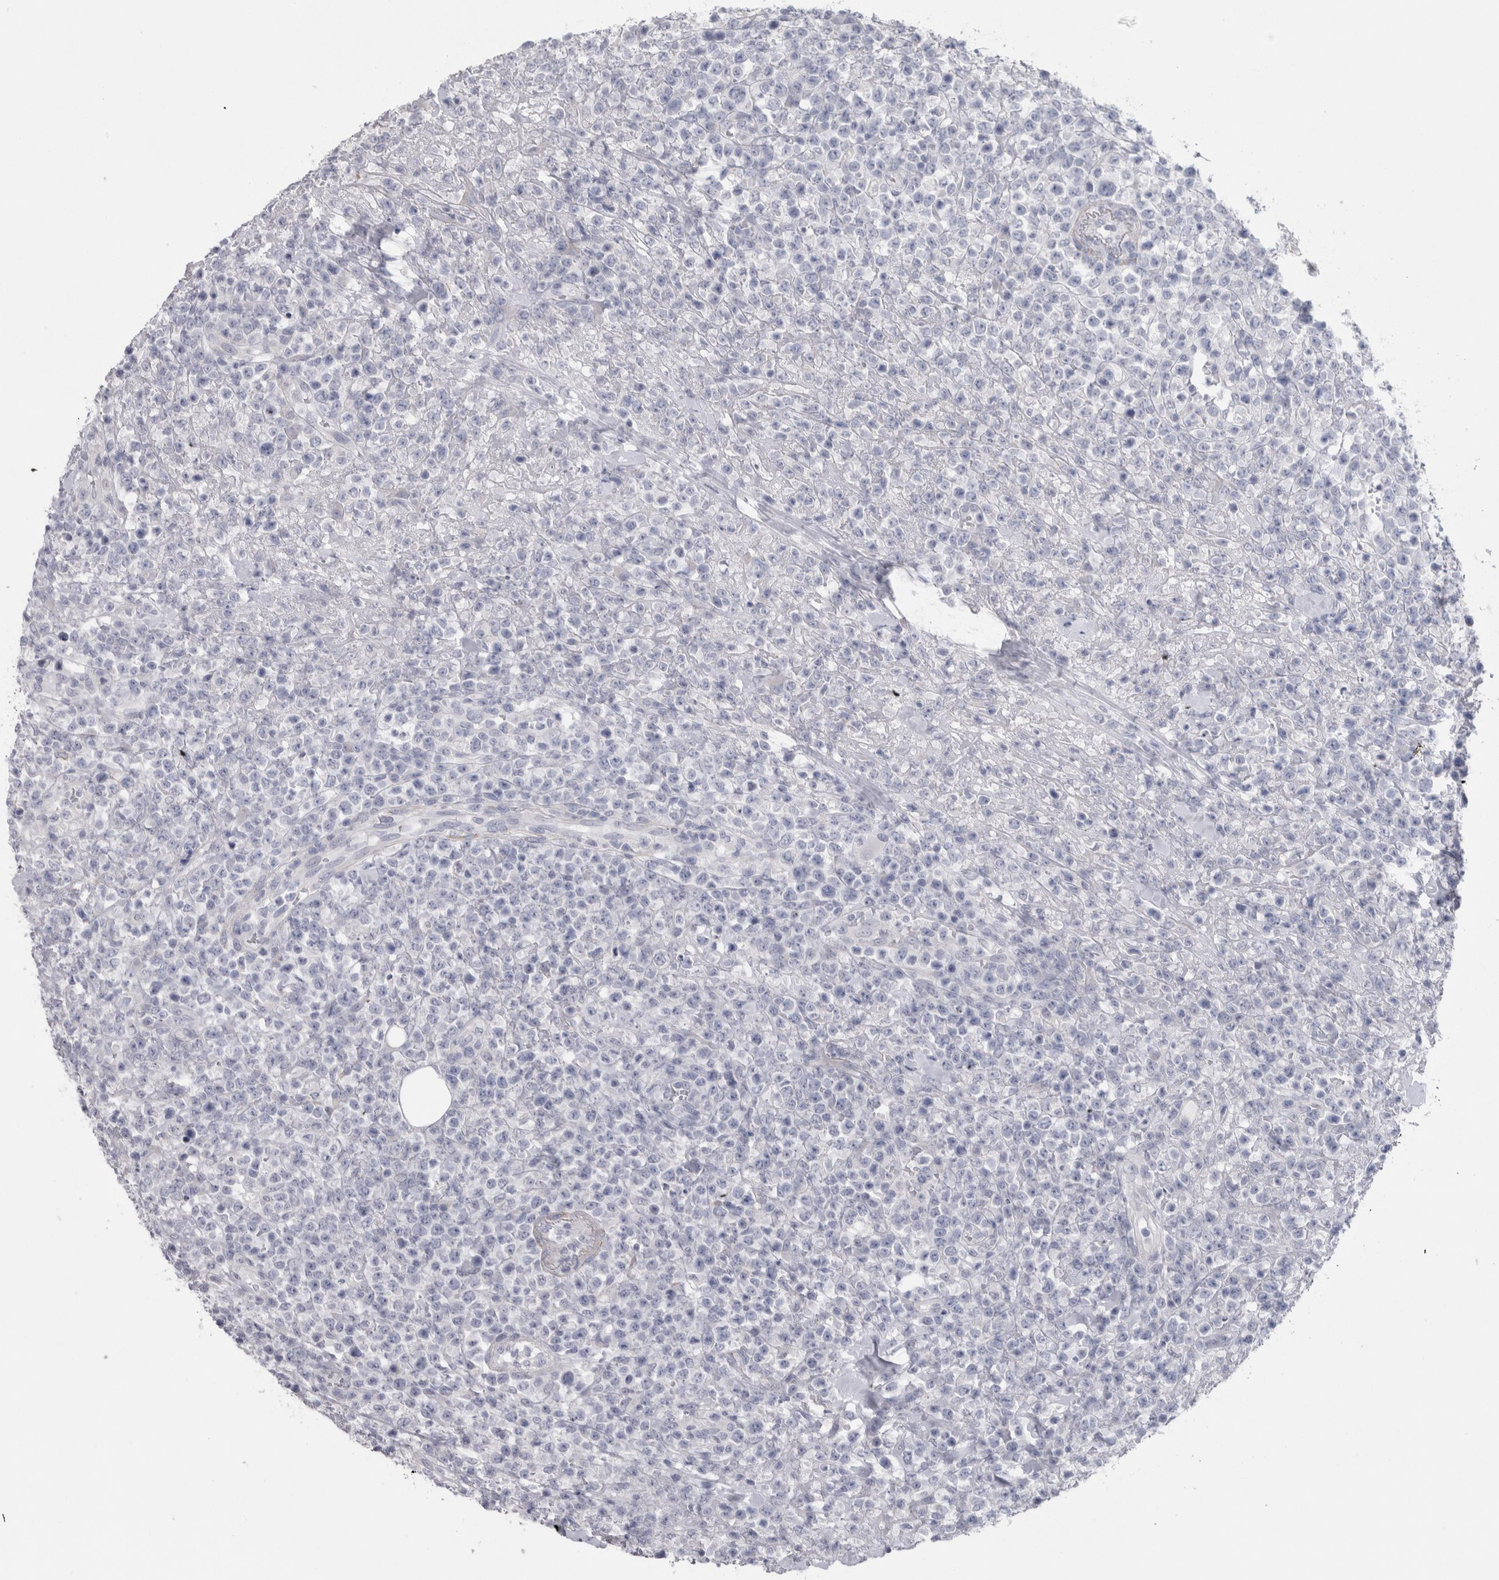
{"staining": {"intensity": "negative", "quantity": "none", "location": "none"}, "tissue": "lymphoma", "cell_type": "Tumor cells", "image_type": "cancer", "snomed": [{"axis": "morphology", "description": "Malignant lymphoma, non-Hodgkin's type, High grade"}, {"axis": "topography", "description": "Colon"}], "caption": "IHC image of human malignant lymphoma, non-Hodgkin's type (high-grade) stained for a protein (brown), which displays no expression in tumor cells.", "gene": "MSMB", "patient": {"sex": "female", "age": 53}}